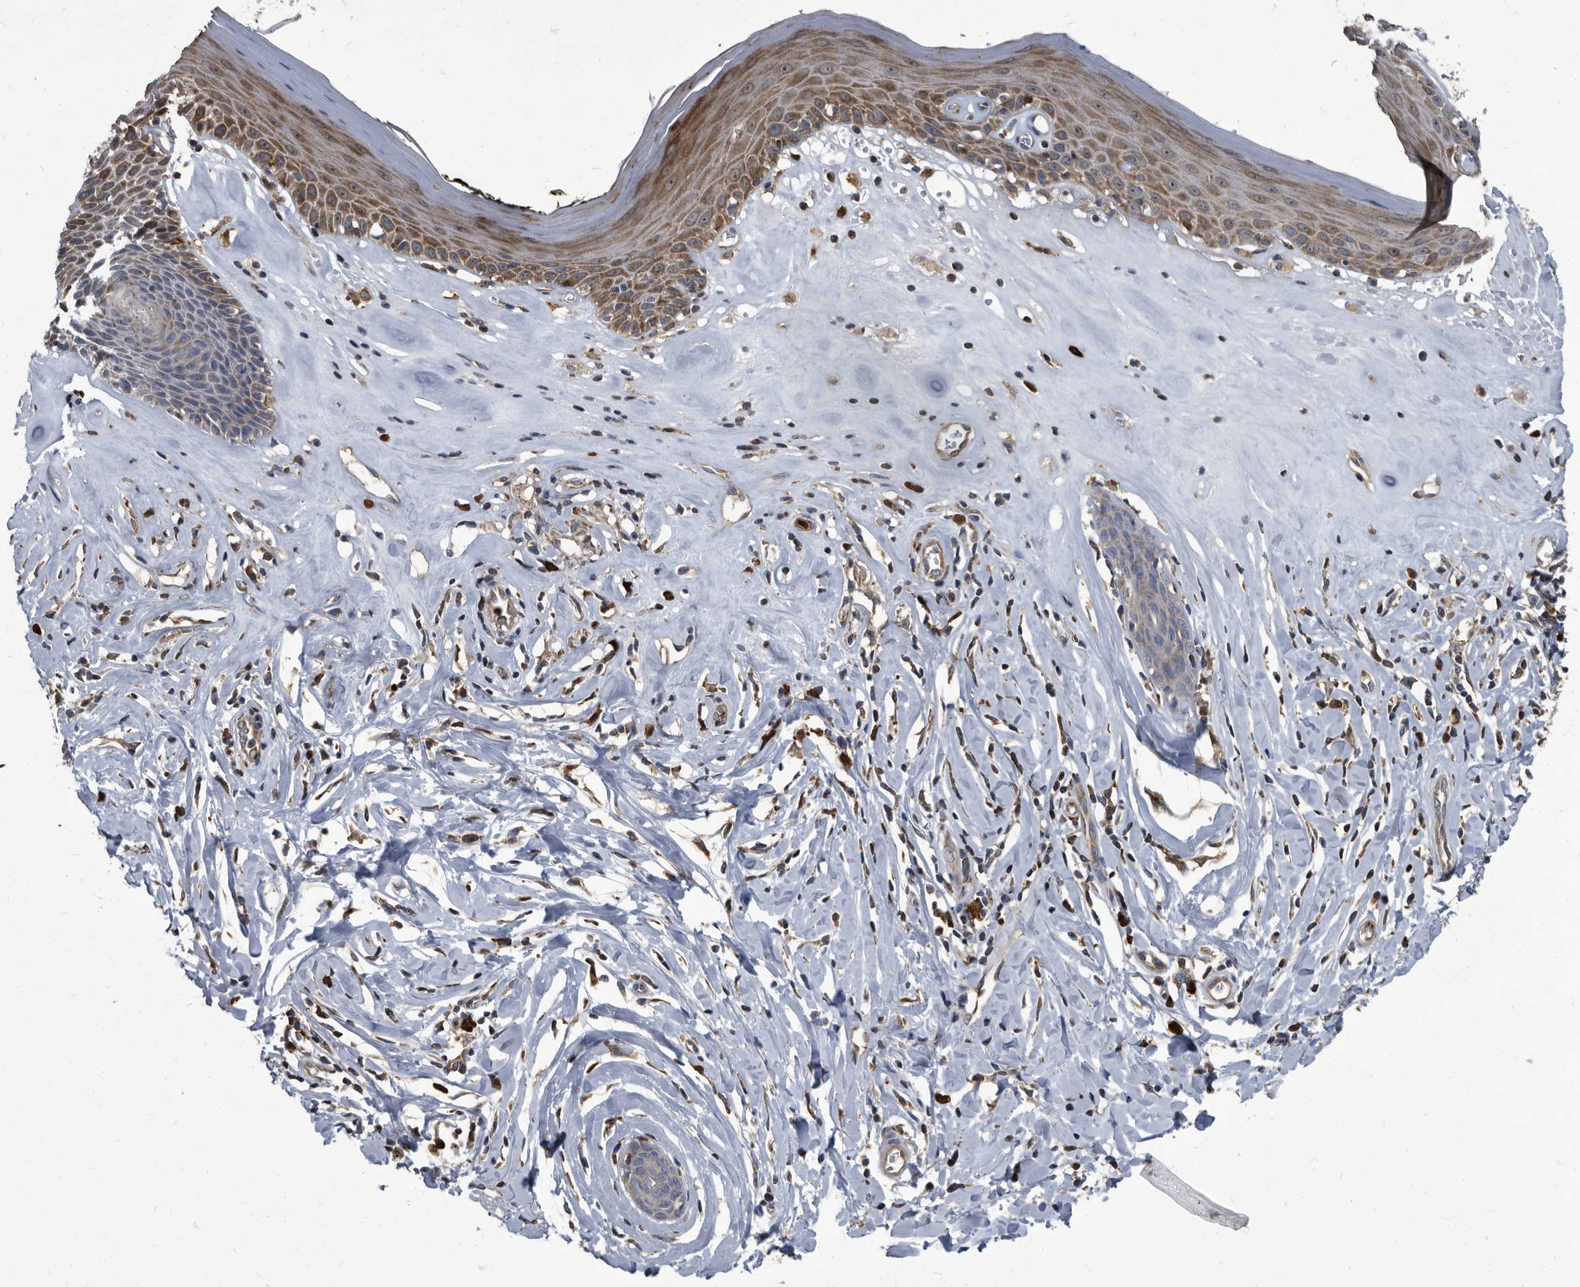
{"staining": {"intensity": "moderate", "quantity": ">75%", "location": "cytoplasmic/membranous"}, "tissue": "skin", "cell_type": "Epidermal cells", "image_type": "normal", "snomed": [{"axis": "morphology", "description": "Normal tissue, NOS"}, {"axis": "morphology", "description": "Inflammation, NOS"}, {"axis": "topography", "description": "Vulva"}], "caption": "This histopathology image reveals immunohistochemistry staining of unremarkable human skin, with medium moderate cytoplasmic/membranous positivity in approximately >75% of epidermal cells.", "gene": "CDV3", "patient": {"sex": "female", "age": 84}}